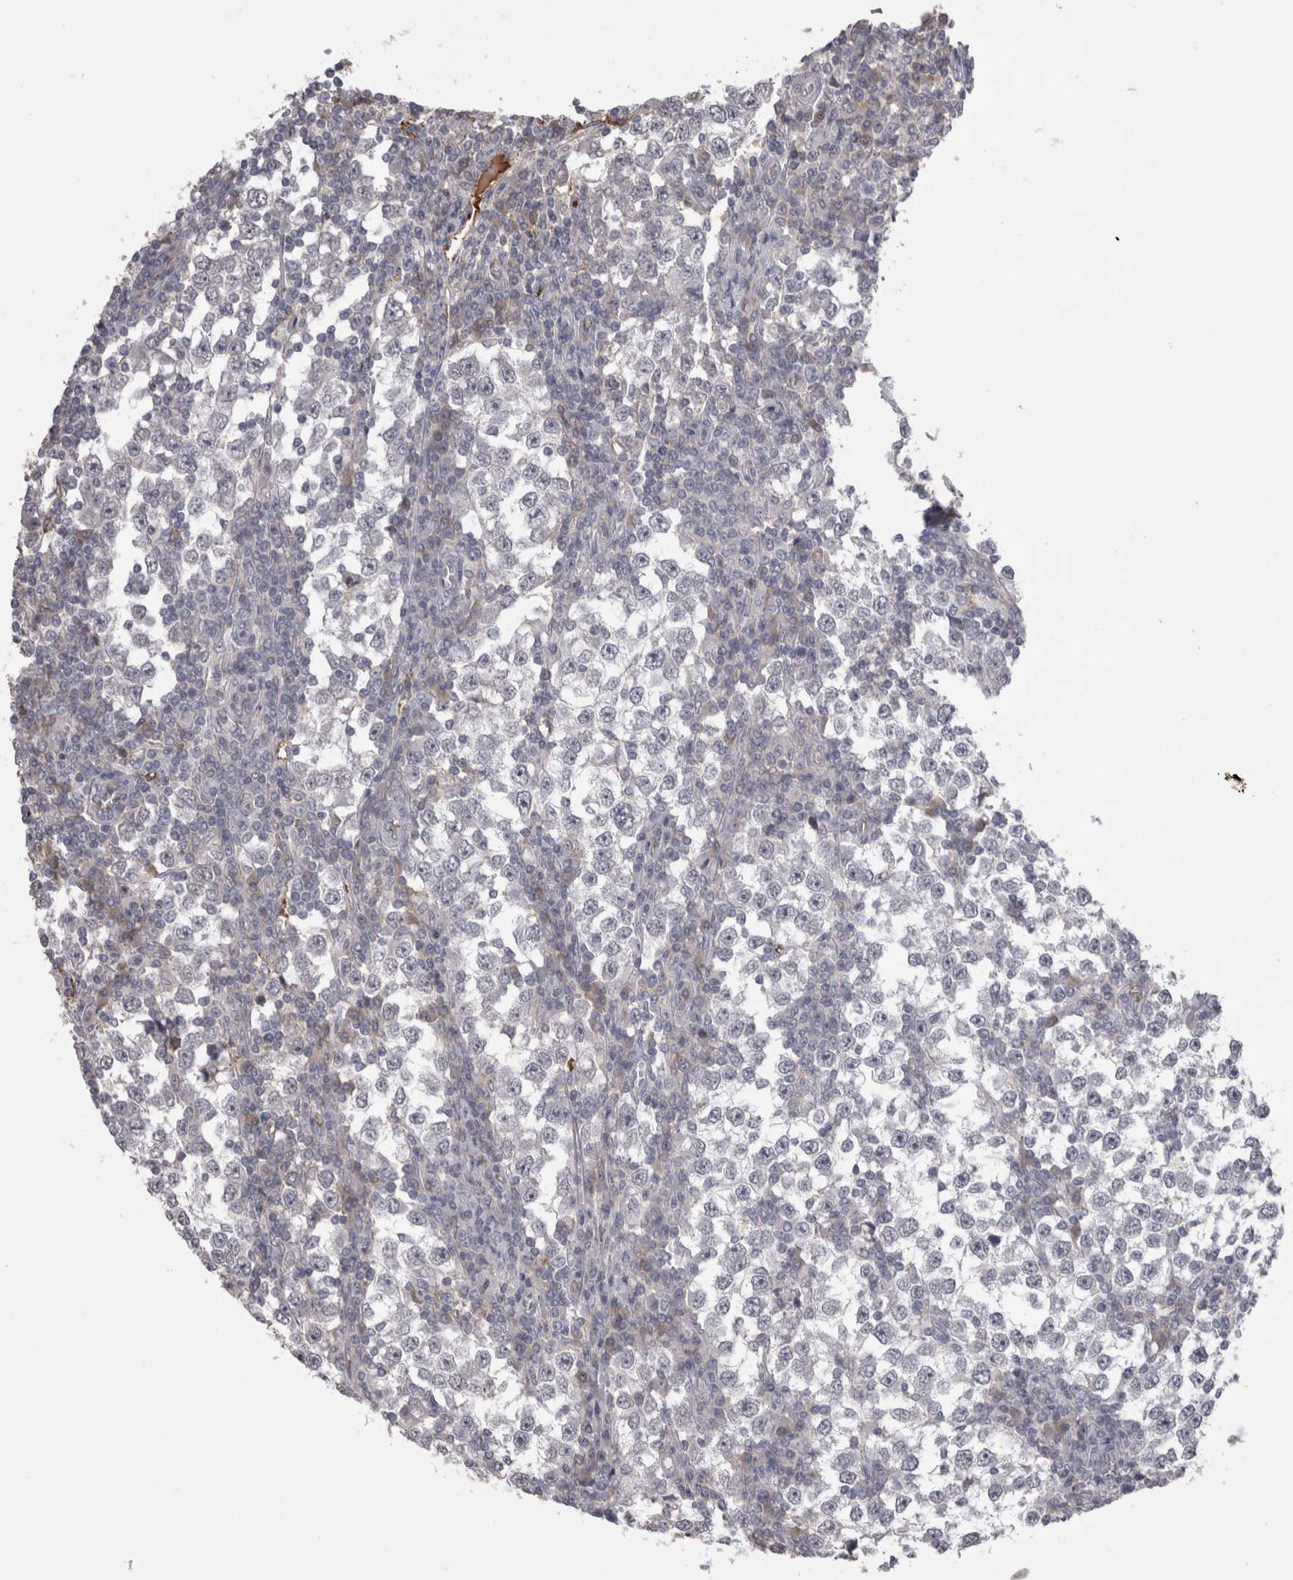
{"staining": {"intensity": "negative", "quantity": "none", "location": "none"}, "tissue": "testis cancer", "cell_type": "Tumor cells", "image_type": "cancer", "snomed": [{"axis": "morphology", "description": "Seminoma, NOS"}, {"axis": "topography", "description": "Testis"}], "caption": "Immunohistochemistry (IHC) photomicrograph of neoplastic tissue: seminoma (testis) stained with DAB (3,3'-diaminobenzidine) shows no significant protein staining in tumor cells.", "gene": "SAA4", "patient": {"sex": "male", "age": 65}}